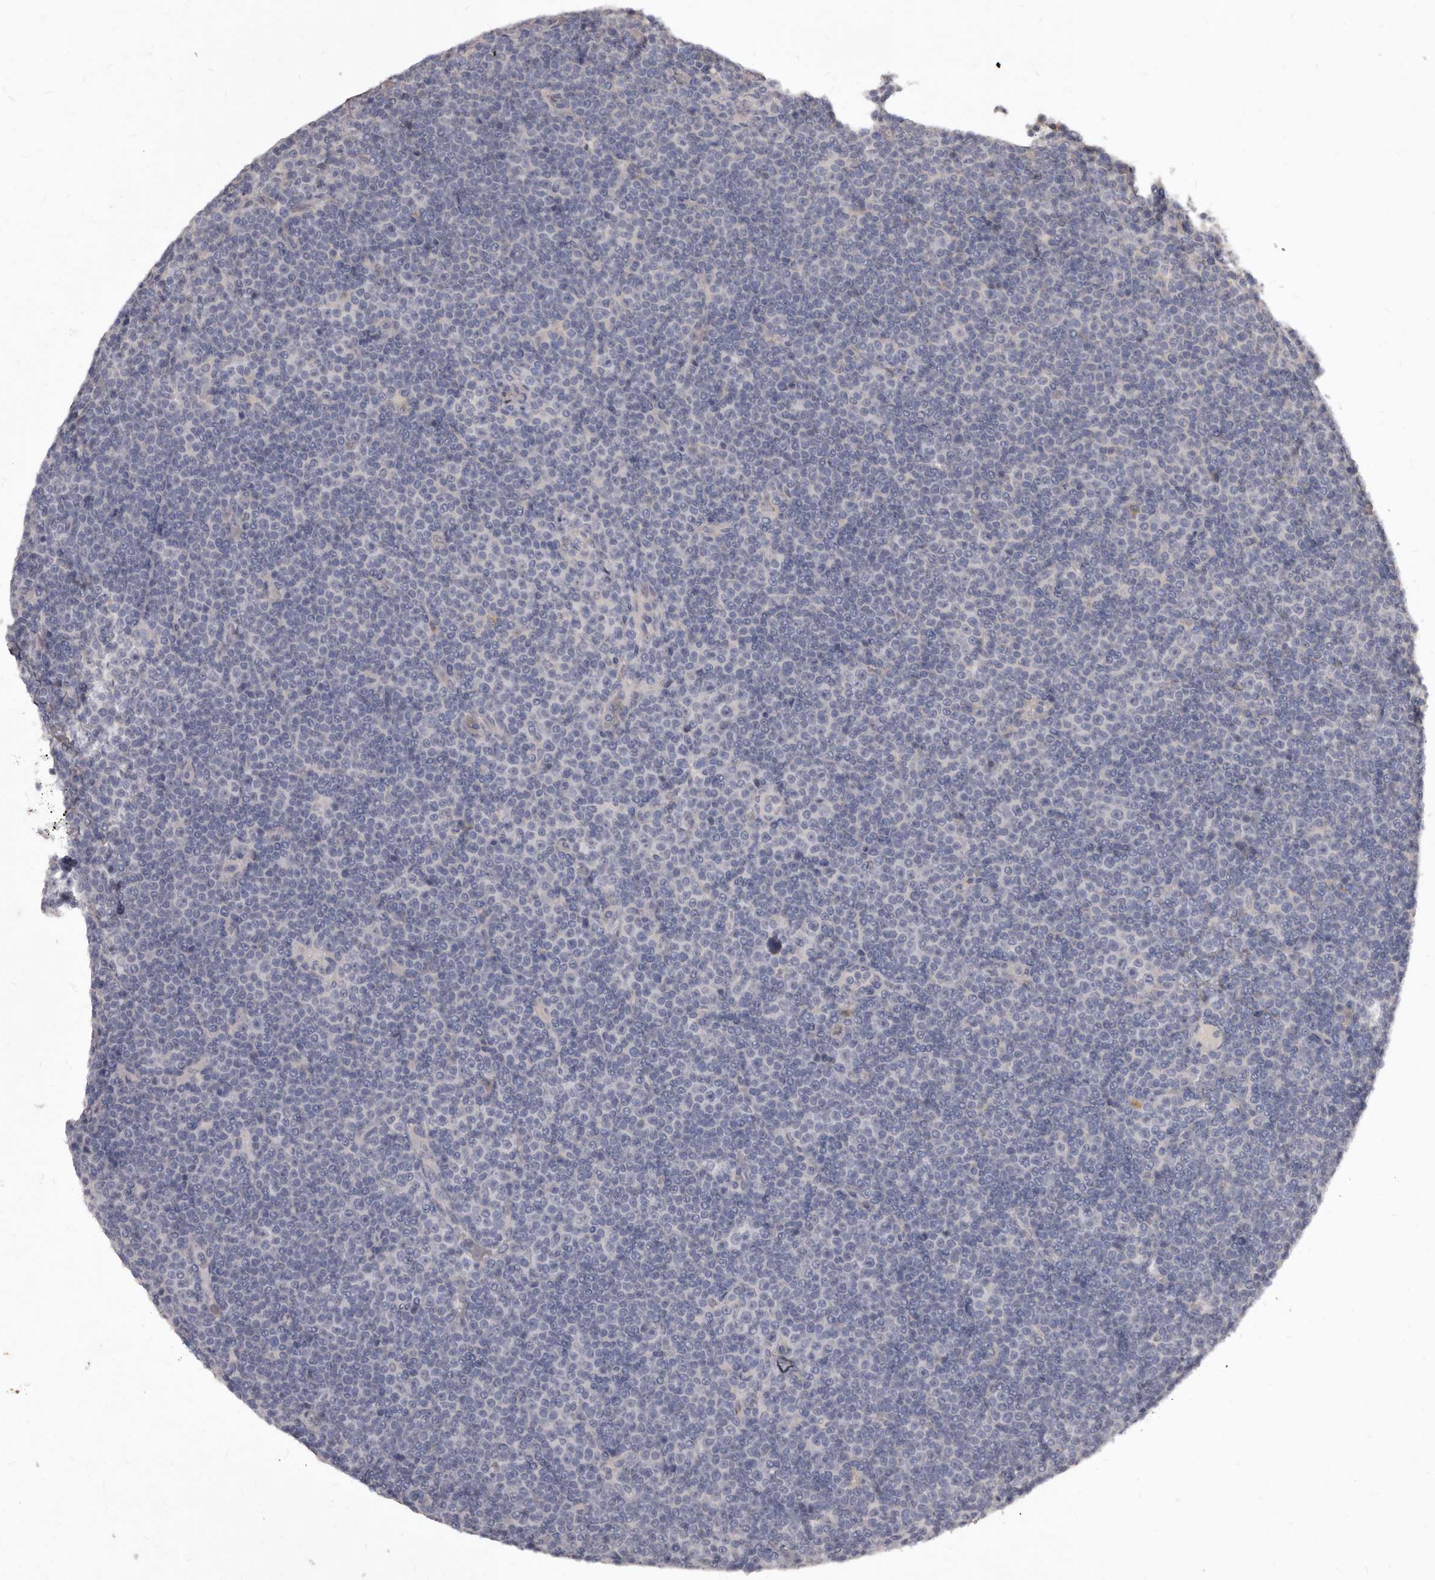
{"staining": {"intensity": "negative", "quantity": "none", "location": "none"}, "tissue": "lymphoma", "cell_type": "Tumor cells", "image_type": "cancer", "snomed": [{"axis": "morphology", "description": "Malignant lymphoma, non-Hodgkin's type, Low grade"}, {"axis": "topography", "description": "Lymph node"}], "caption": "A high-resolution histopathology image shows IHC staining of lymphoma, which exhibits no significant positivity in tumor cells.", "gene": "GPRC5C", "patient": {"sex": "female", "age": 67}}